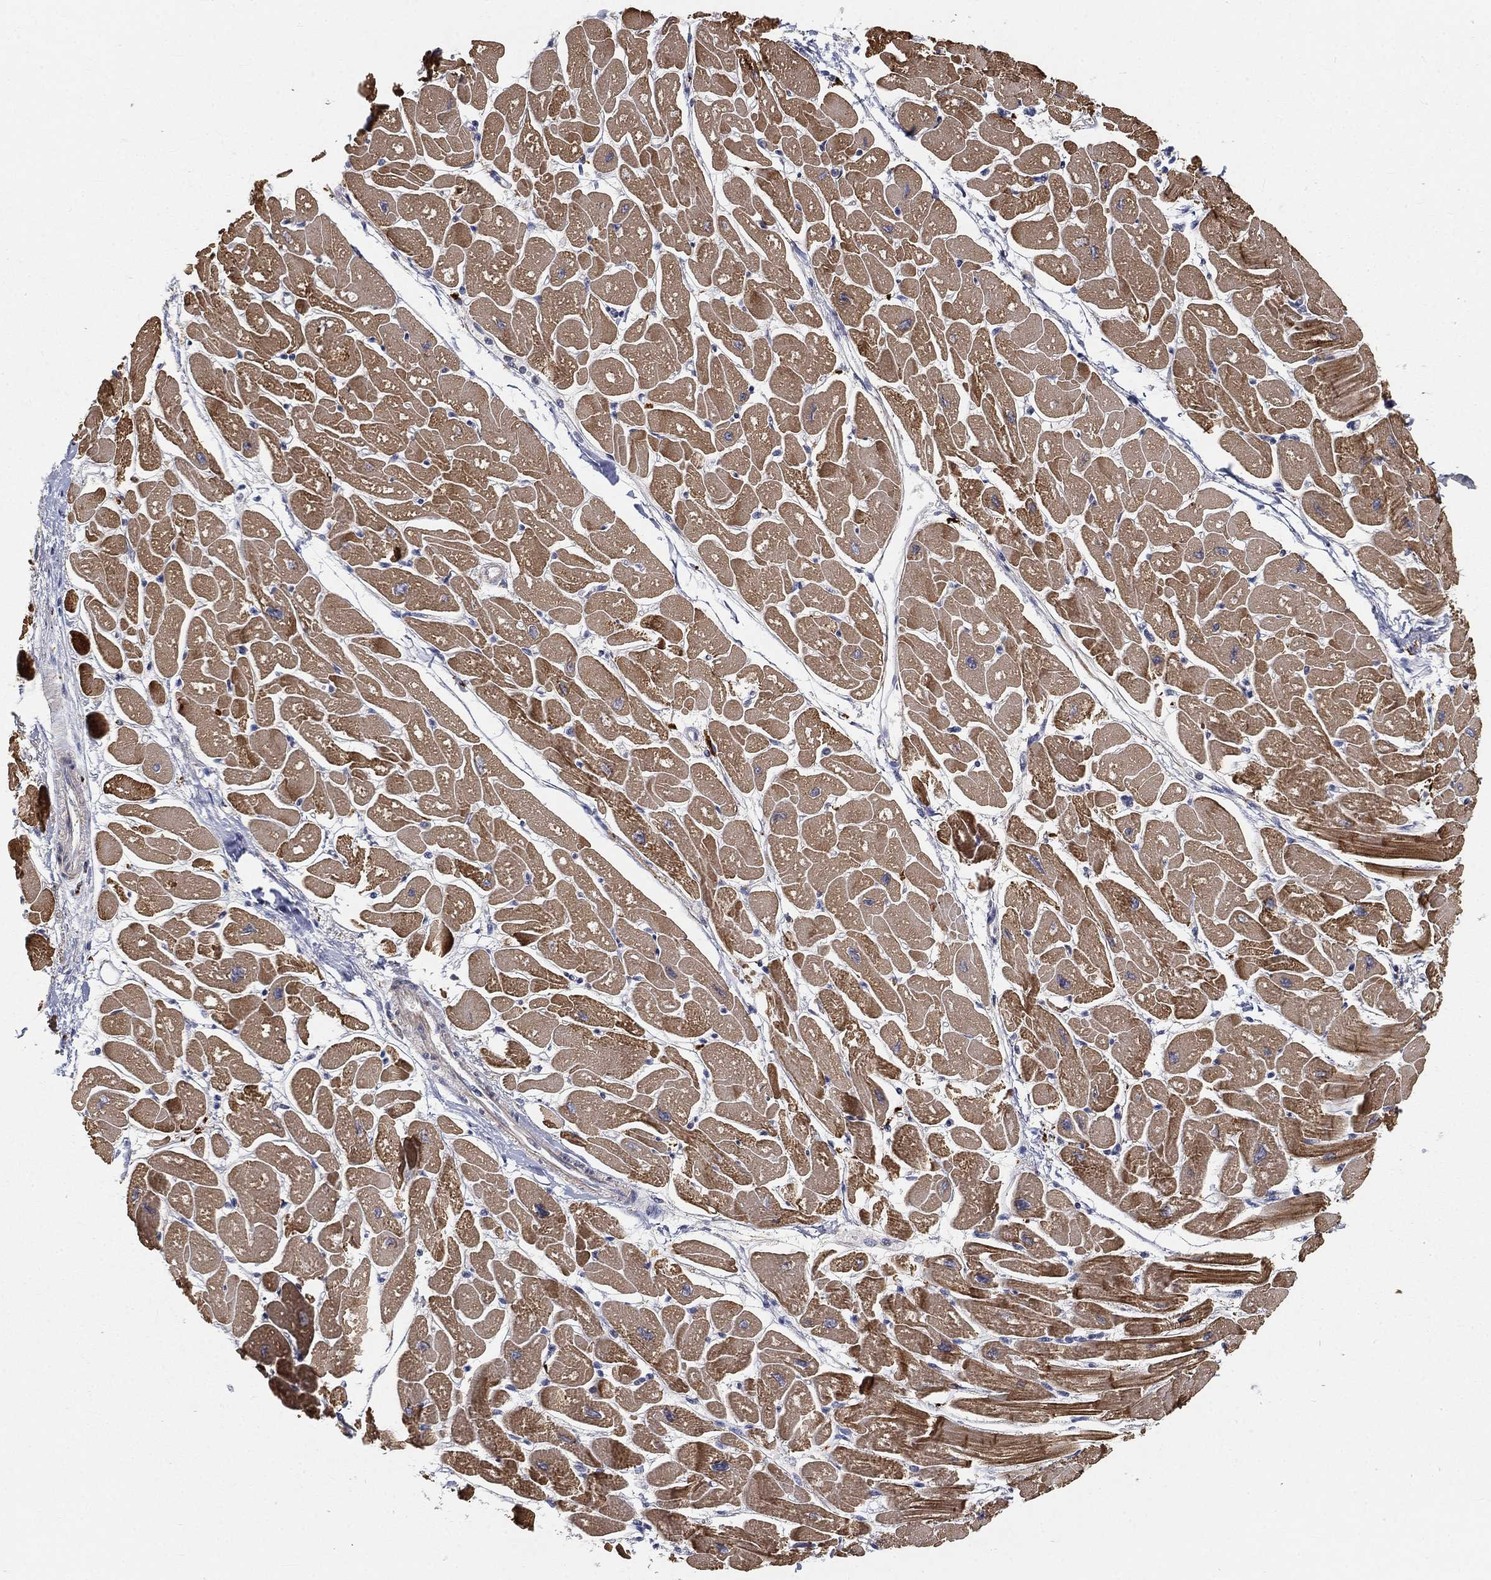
{"staining": {"intensity": "strong", "quantity": ">75%", "location": "cytoplasmic/membranous"}, "tissue": "heart muscle", "cell_type": "Cardiomyocytes", "image_type": "normal", "snomed": [{"axis": "morphology", "description": "Normal tissue, NOS"}, {"axis": "topography", "description": "Heart"}], "caption": "Heart muscle stained with DAB IHC demonstrates high levels of strong cytoplasmic/membranous positivity in about >75% of cardiomyocytes.", "gene": "CTSL", "patient": {"sex": "male", "age": 57}}